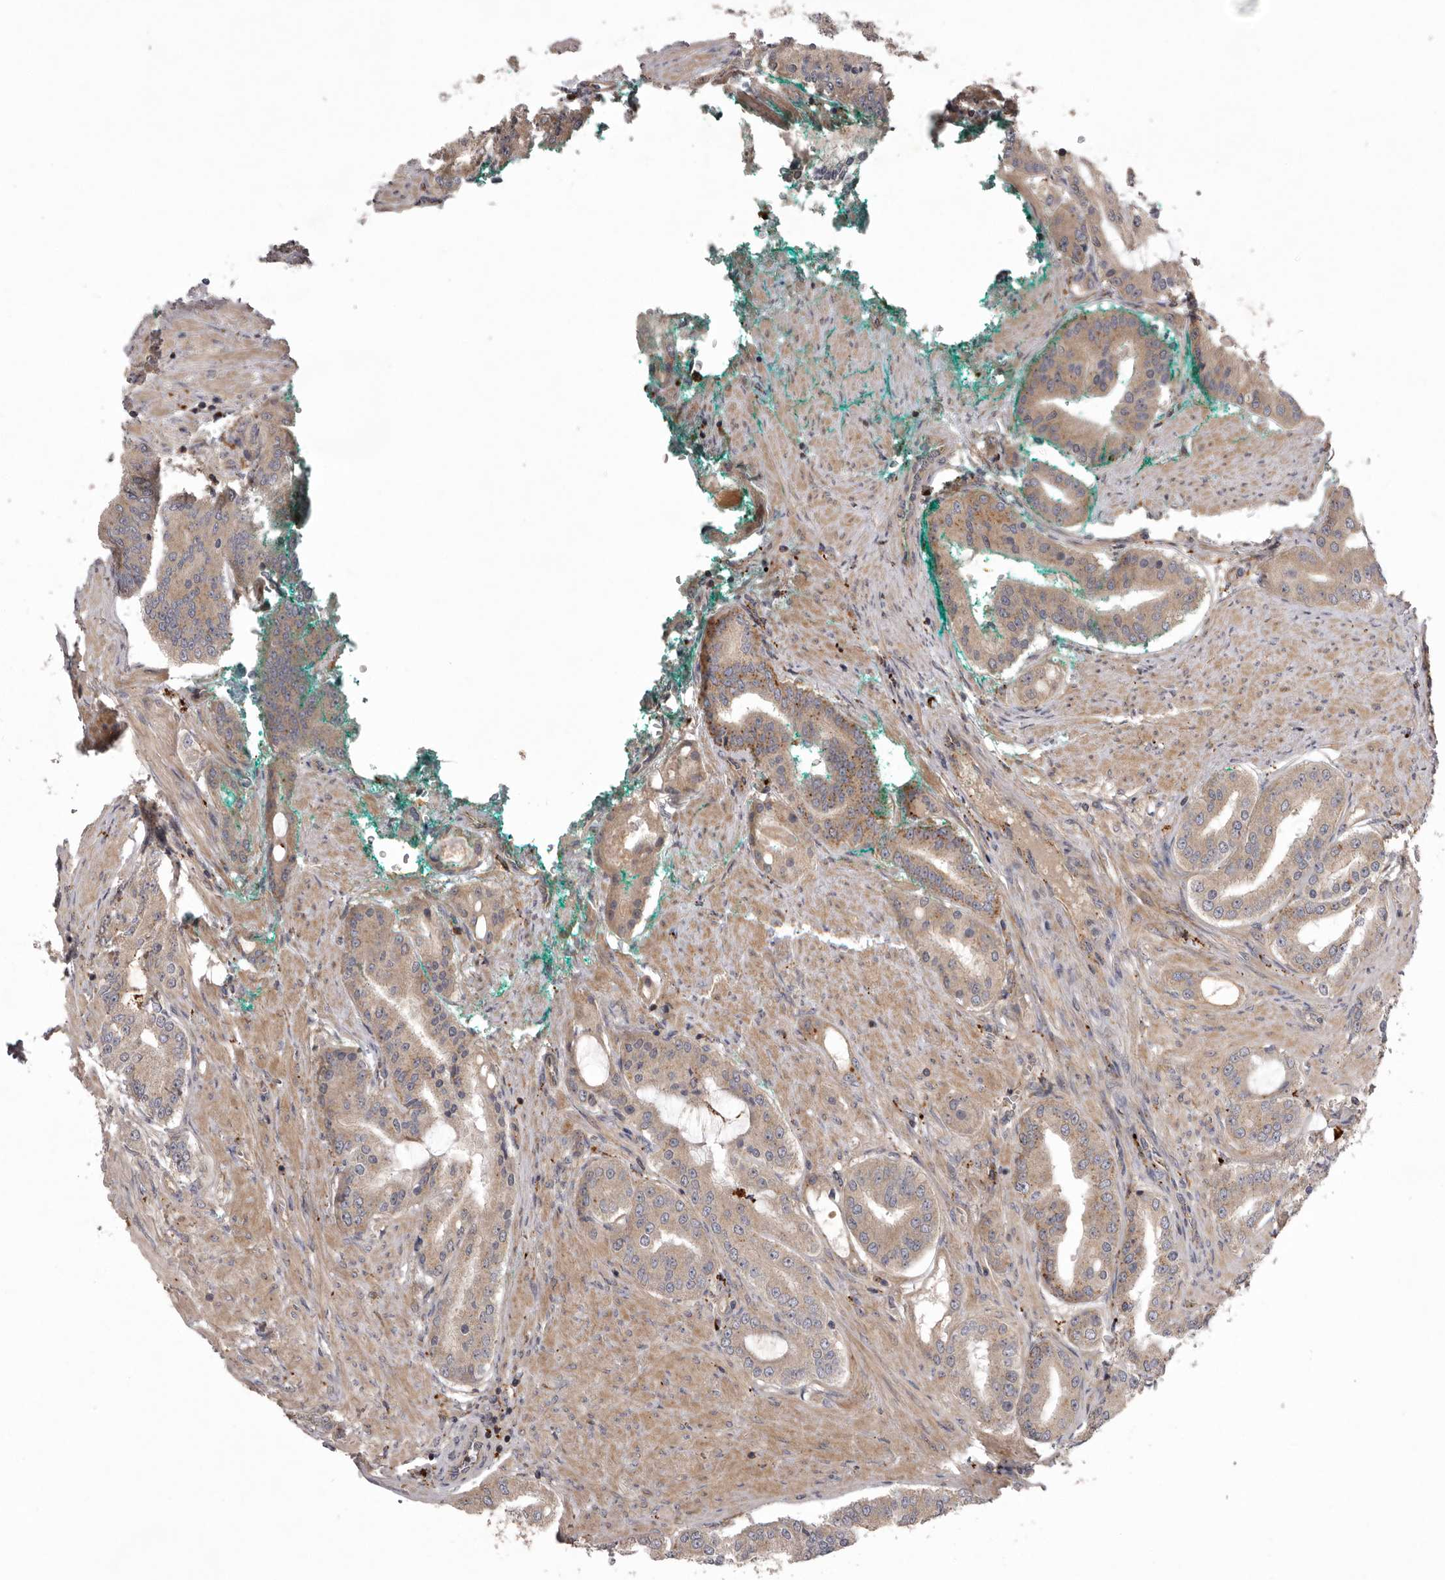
{"staining": {"intensity": "moderate", "quantity": ">75%", "location": "cytoplasmic/membranous"}, "tissue": "prostate cancer", "cell_type": "Tumor cells", "image_type": "cancer", "snomed": [{"axis": "morphology", "description": "Adenocarcinoma, High grade"}, {"axis": "topography", "description": "Prostate"}], "caption": "The photomicrograph shows staining of prostate cancer, revealing moderate cytoplasmic/membranous protein staining (brown color) within tumor cells. Using DAB (3,3'-diaminobenzidine) (brown) and hematoxylin (blue) stains, captured at high magnification using brightfield microscopy.", "gene": "WDR47", "patient": {"sex": "male", "age": 60}}